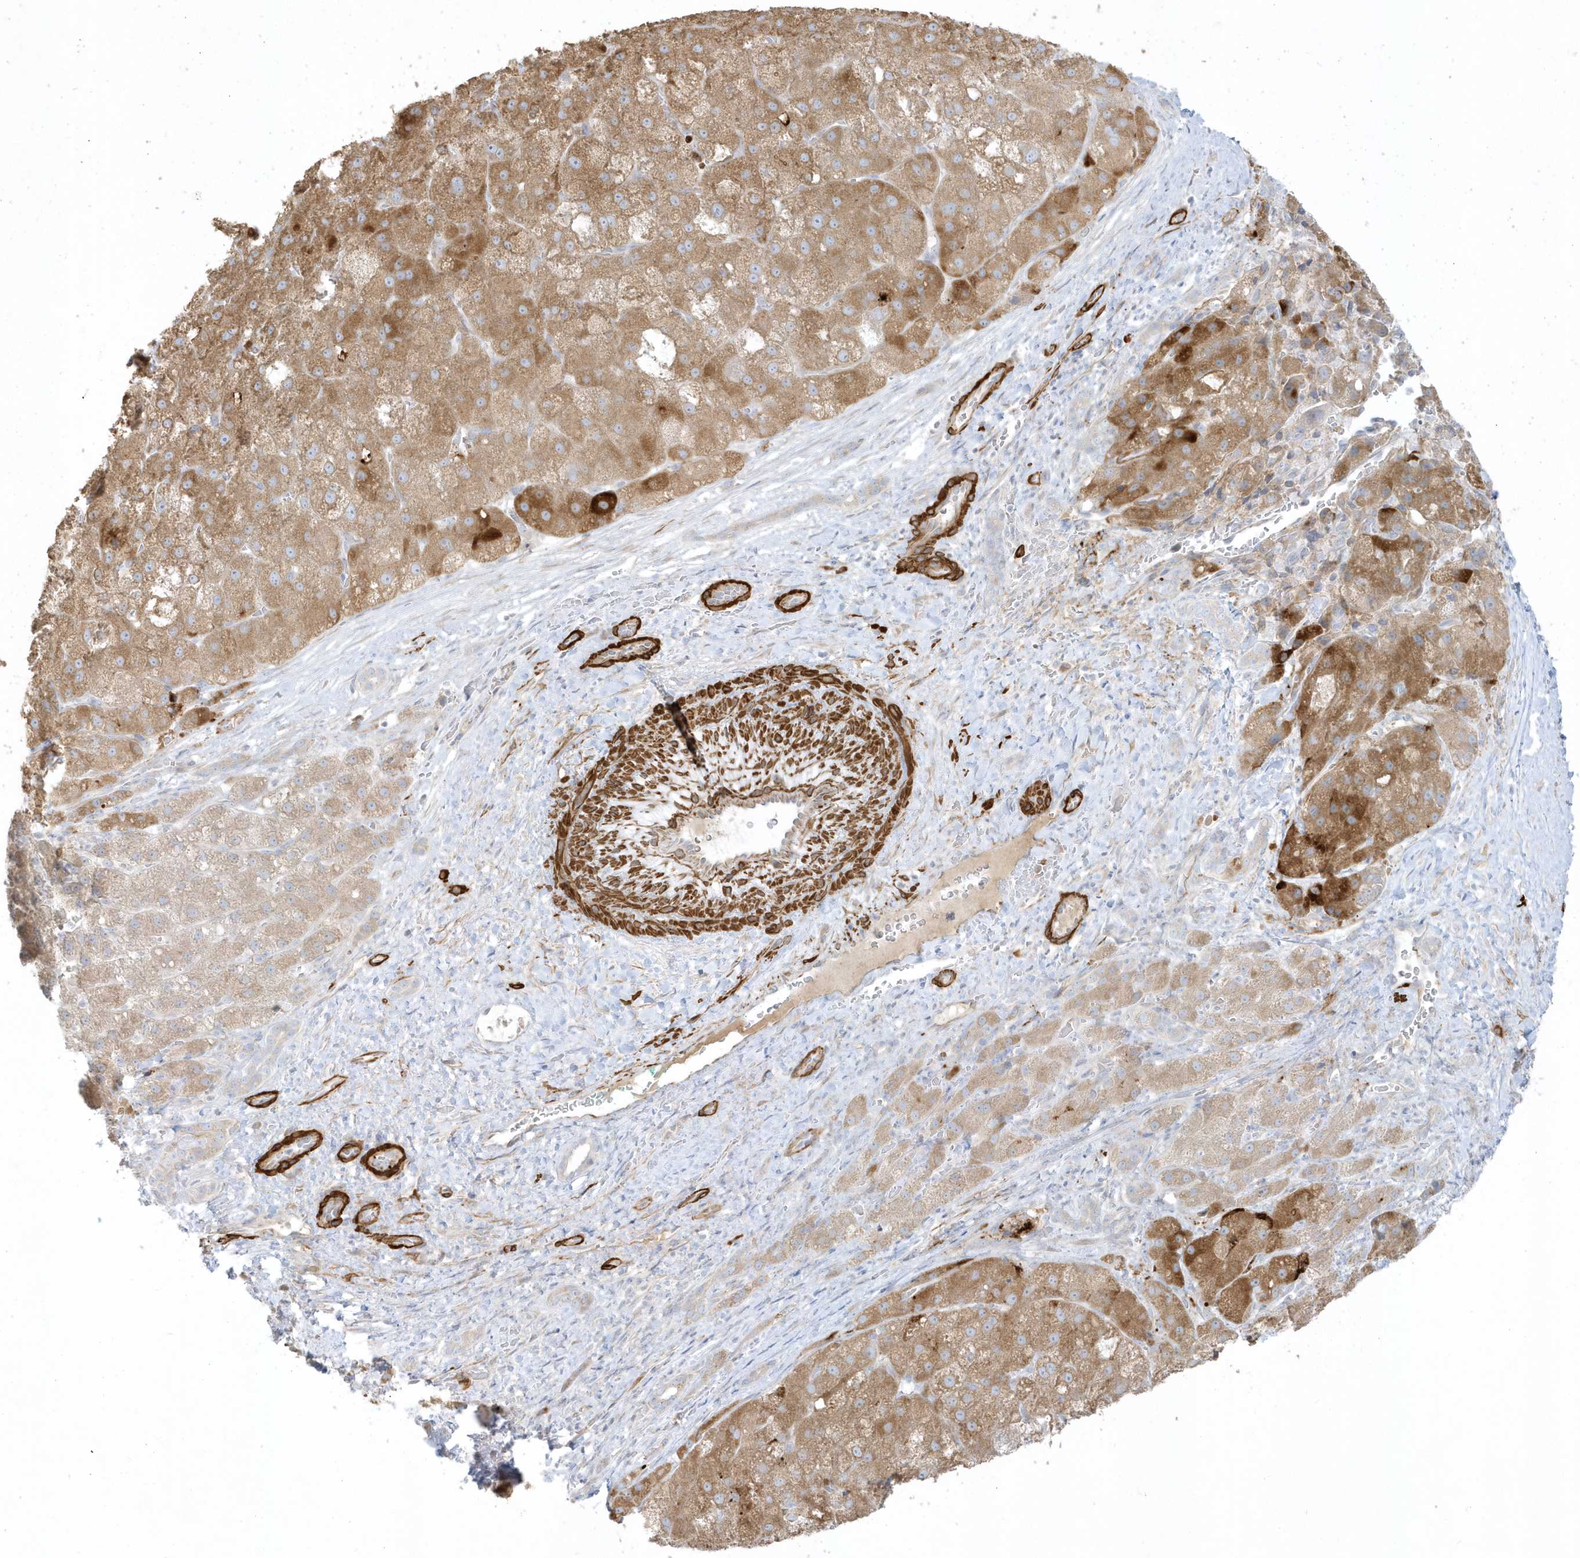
{"staining": {"intensity": "moderate", "quantity": ">75%", "location": "cytoplasmic/membranous"}, "tissue": "liver cancer", "cell_type": "Tumor cells", "image_type": "cancer", "snomed": [{"axis": "morphology", "description": "Carcinoma, Hepatocellular, NOS"}, {"axis": "topography", "description": "Liver"}], "caption": "A medium amount of moderate cytoplasmic/membranous positivity is appreciated in about >75% of tumor cells in liver cancer (hepatocellular carcinoma) tissue. Nuclei are stained in blue.", "gene": "THADA", "patient": {"sex": "male", "age": 57}}